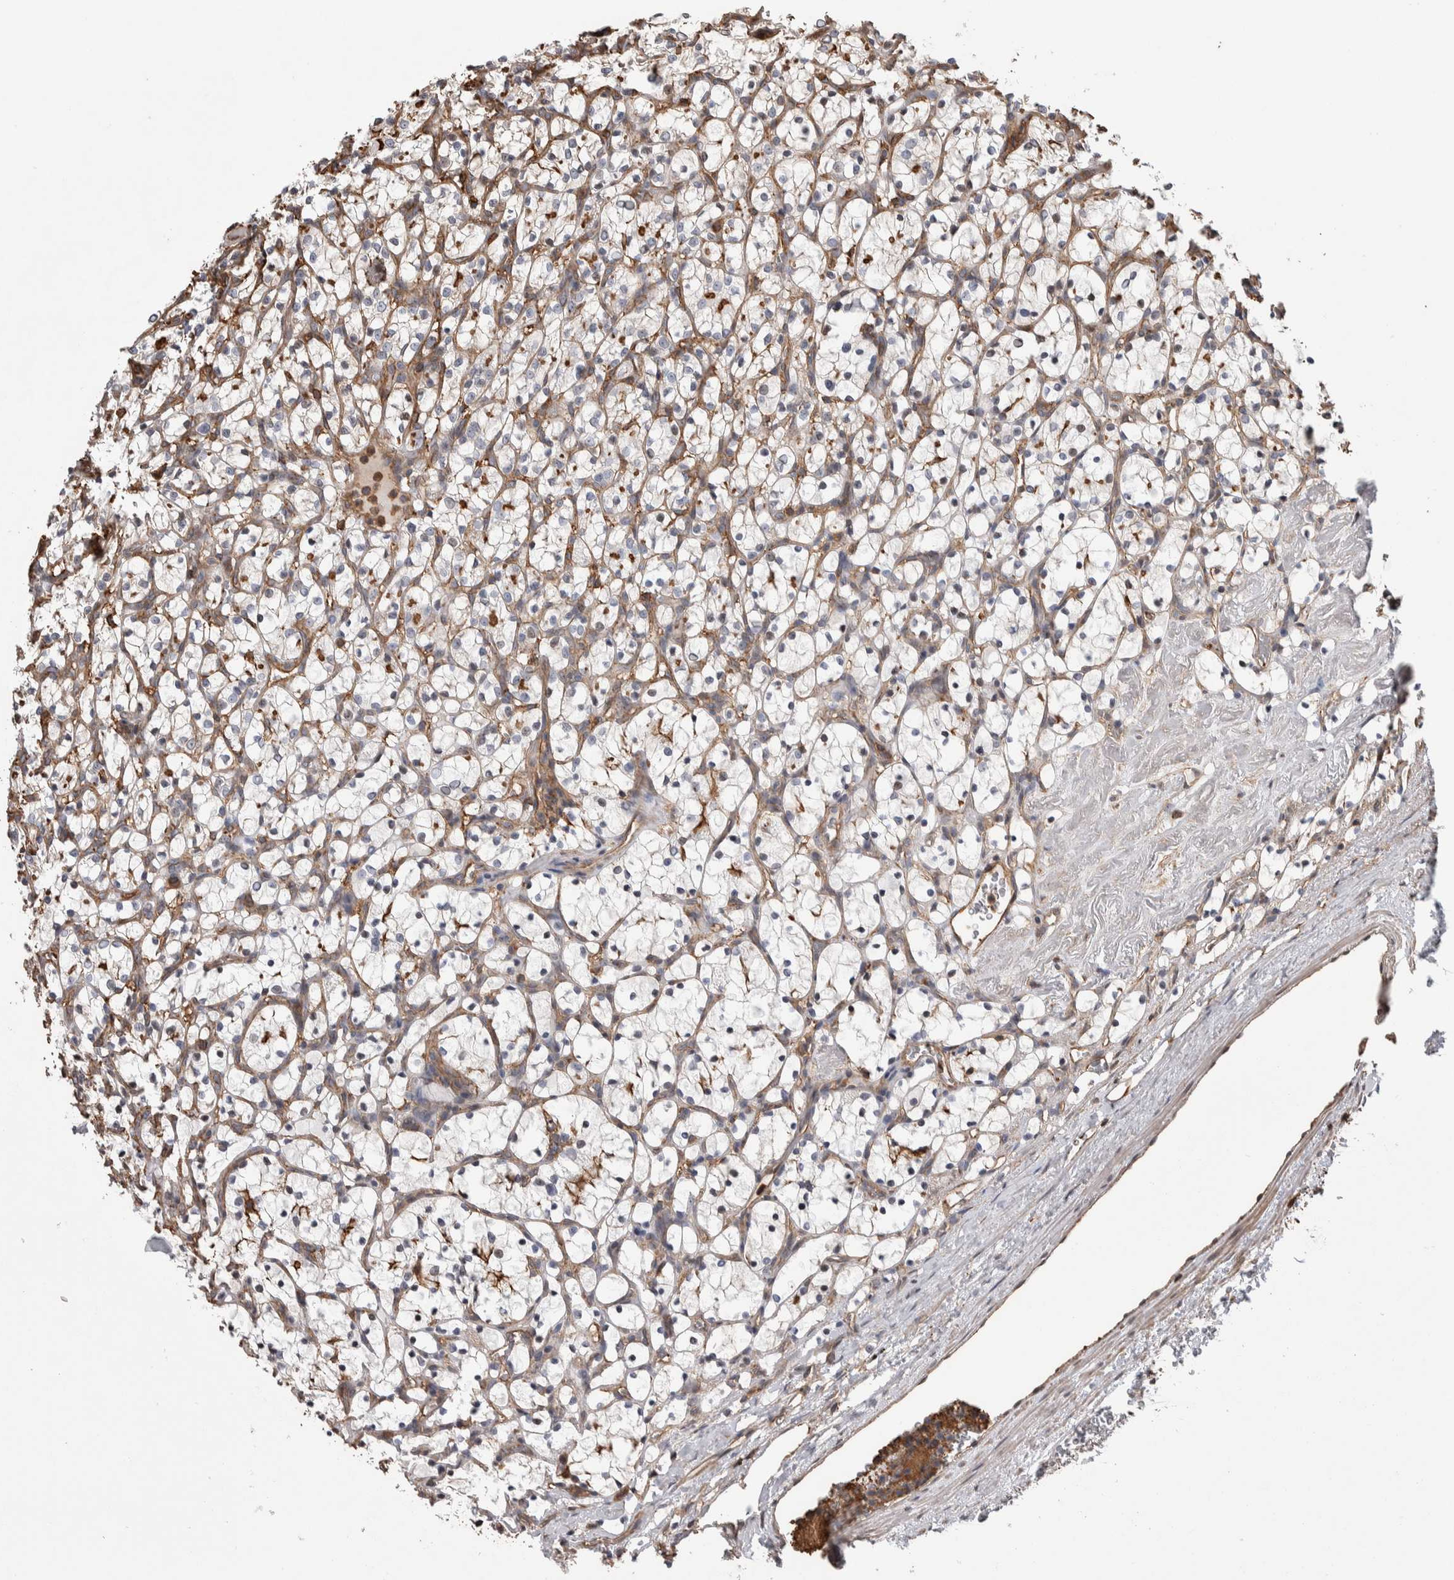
{"staining": {"intensity": "moderate", "quantity": "<25%", "location": "cytoplasmic/membranous"}, "tissue": "renal cancer", "cell_type": "Tumor cells", "image_type": "cancer", "snomed": [{"axis": "morphology", "description": "Adenocarcinoma, NOS"}, {"axis": "topography", "description": "Kidney"}], "caption": "High-power microscopy captured an immunohistochemistry image of renal adenocarcinoma, revealing moderate cytoplasmic/membranous positivity in about <25% of tumor cells.", "gene": "ENPP2", "patient": {"sex": "female", "age": 69}}